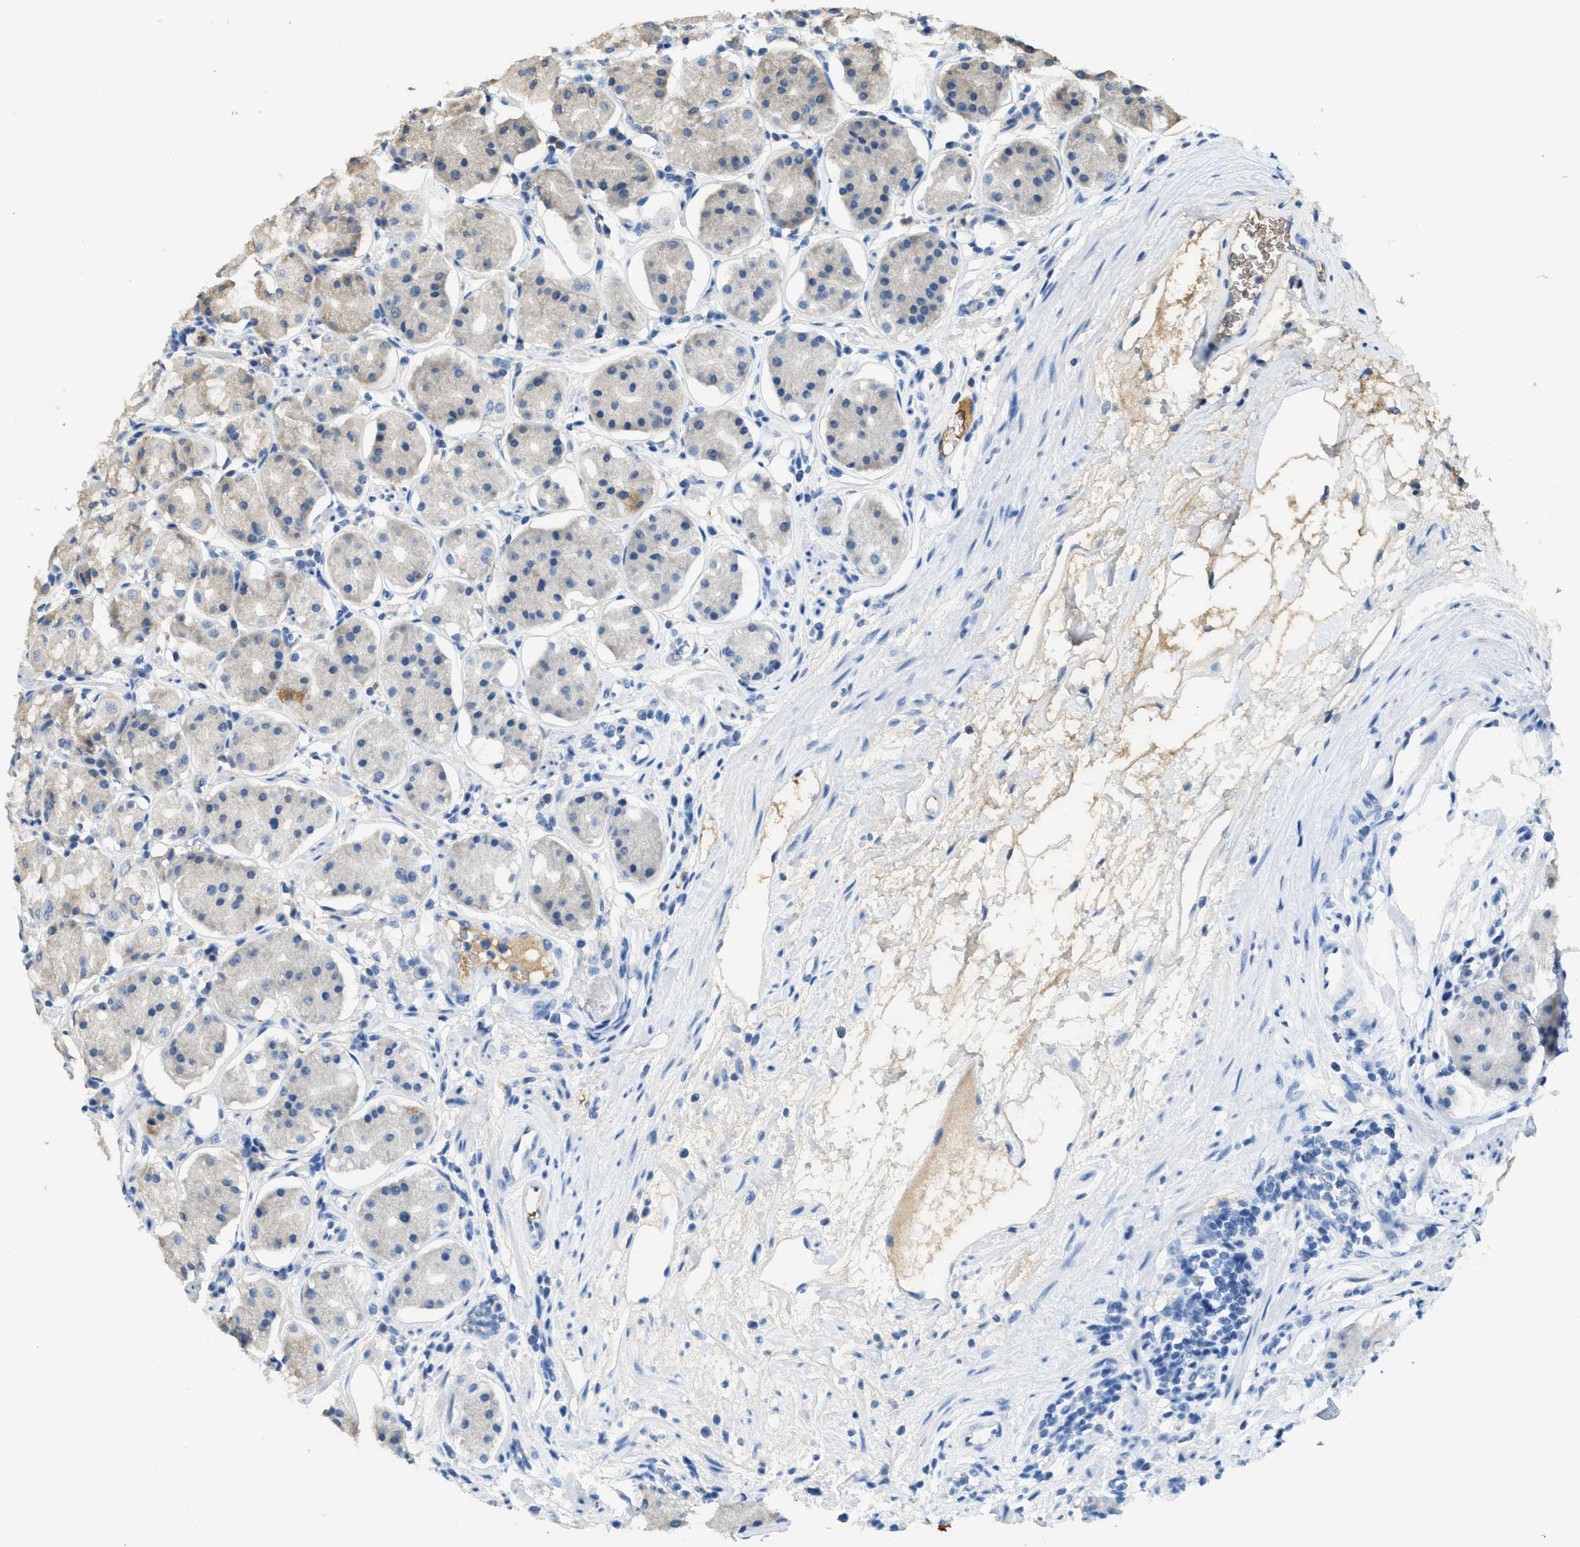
{"staining": {"intensity": "negative", "quantity": "none", "location": "none"}, "tissue": "stomach", "cell_type": "Glandular cells", "image_type": "normal", "snomed": [{"axis": "morphology", "description": "Normal tissue, NOS"}, {"axis": "topography", "description": "Stomach"}, {"axis": "topography", "description": "Stomach, lower"}], "caption": "Unremarkable stomach was stained to show a protein in brown. There is no significant positivity in glandular cells.", "gene": "RIPK2", "patient": {"sex": "female", "age": 56}}